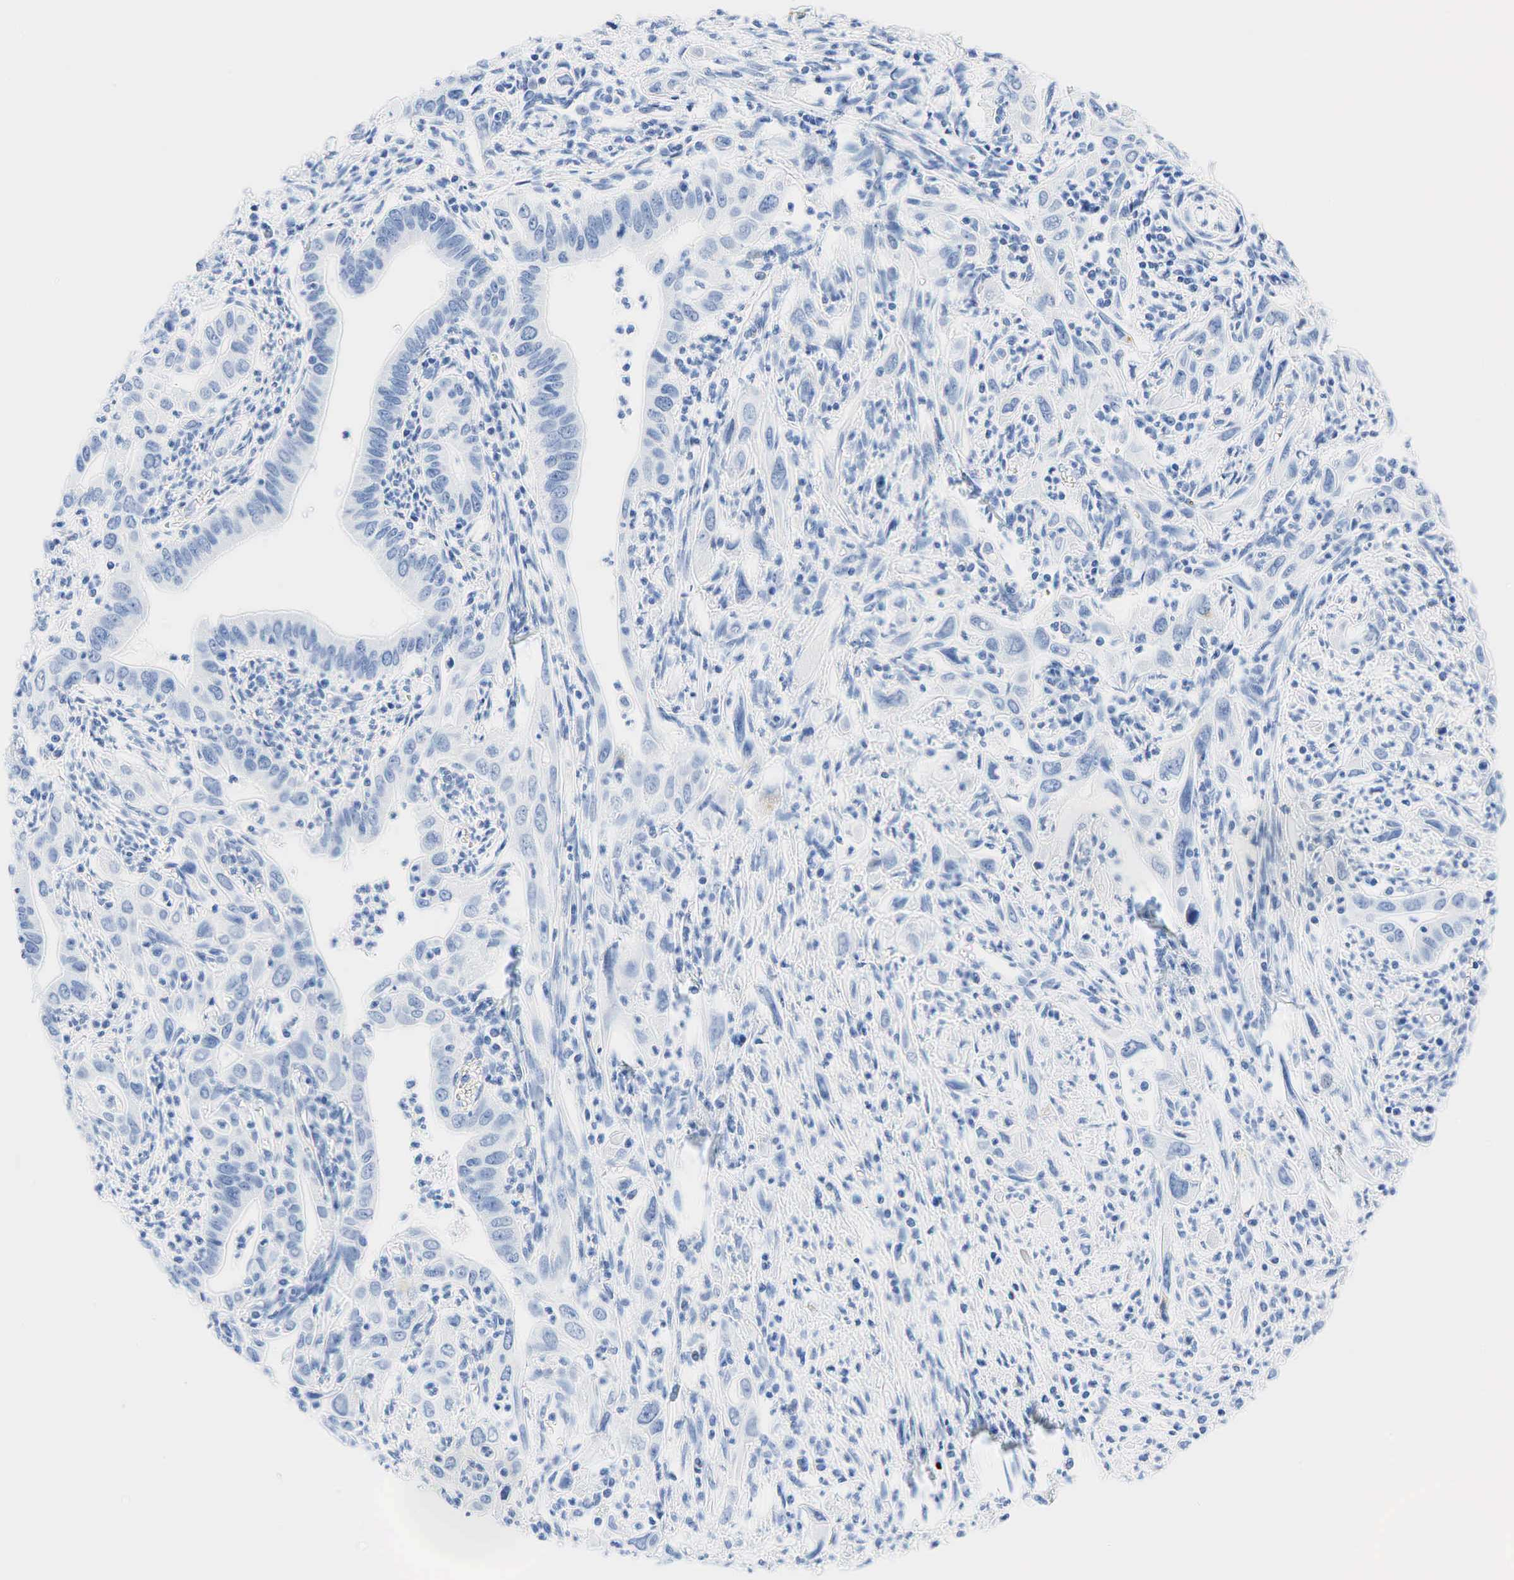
{"staining": {"intensity": "negative", "quantity": "none", "location": "none"}, "tissue": "cervical cancer", "cell_type": "Tumor cells", "image_type": "cancer", "snomed": [{"axis": "morphology", "description": "Normal tissue, NOS"}, {"axis": "morphology", "description": "Adenocarcinoma, NOS"}, {"axis": "topography", "description": "Cervix"}], "caption": "Cervical cancer stained for a protein using immunohistochemistry displays no expression tumor cells.", "gene": "INHA", "patient": {"sex": "female", "age": 34}}